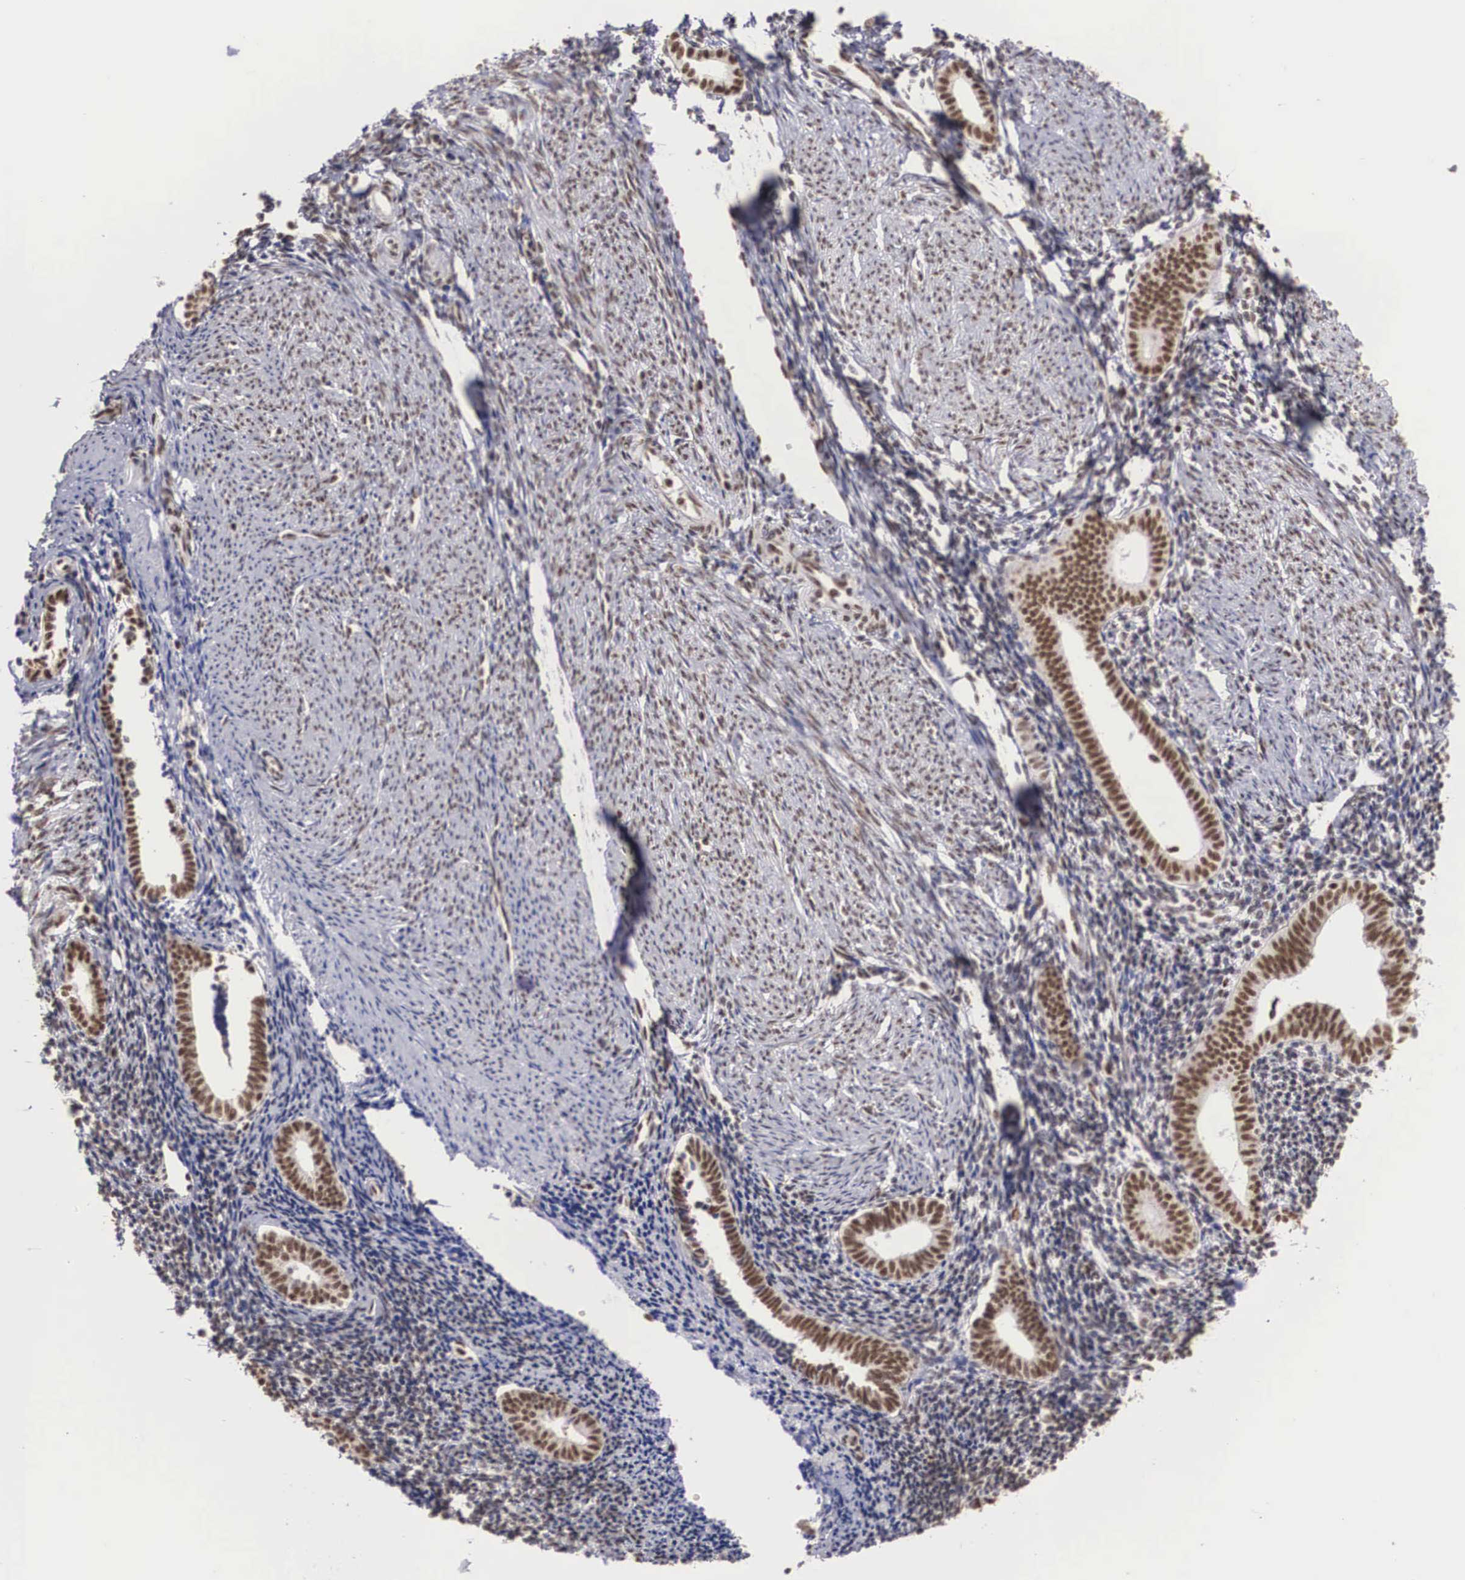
{"staining": {"intensity": "moderate", "quantity": "25%-75%", "location": "nuclear"}, "tissue": "endometrium", "cell_type": "Cells in endometrial stroma", "image_type": "normal", "snomed": [{"axis": "morphology", "description": "Normal tissue, NOS"}, {"axis": "topography", "description": "Endometrium"}], "caption": "Cells in endometrial stroma reveal moderate nuclear staining in about 25%-75% of cells in normal endometrium. The staining is performed using DAB (3,3'-diaminobenzidine) brown chromogen to label protein expression. The nuclei are counter-stained blue using hematoxylin.", "gene": "HTATSF1", "patient": {"sex": "female", "age": 52}}